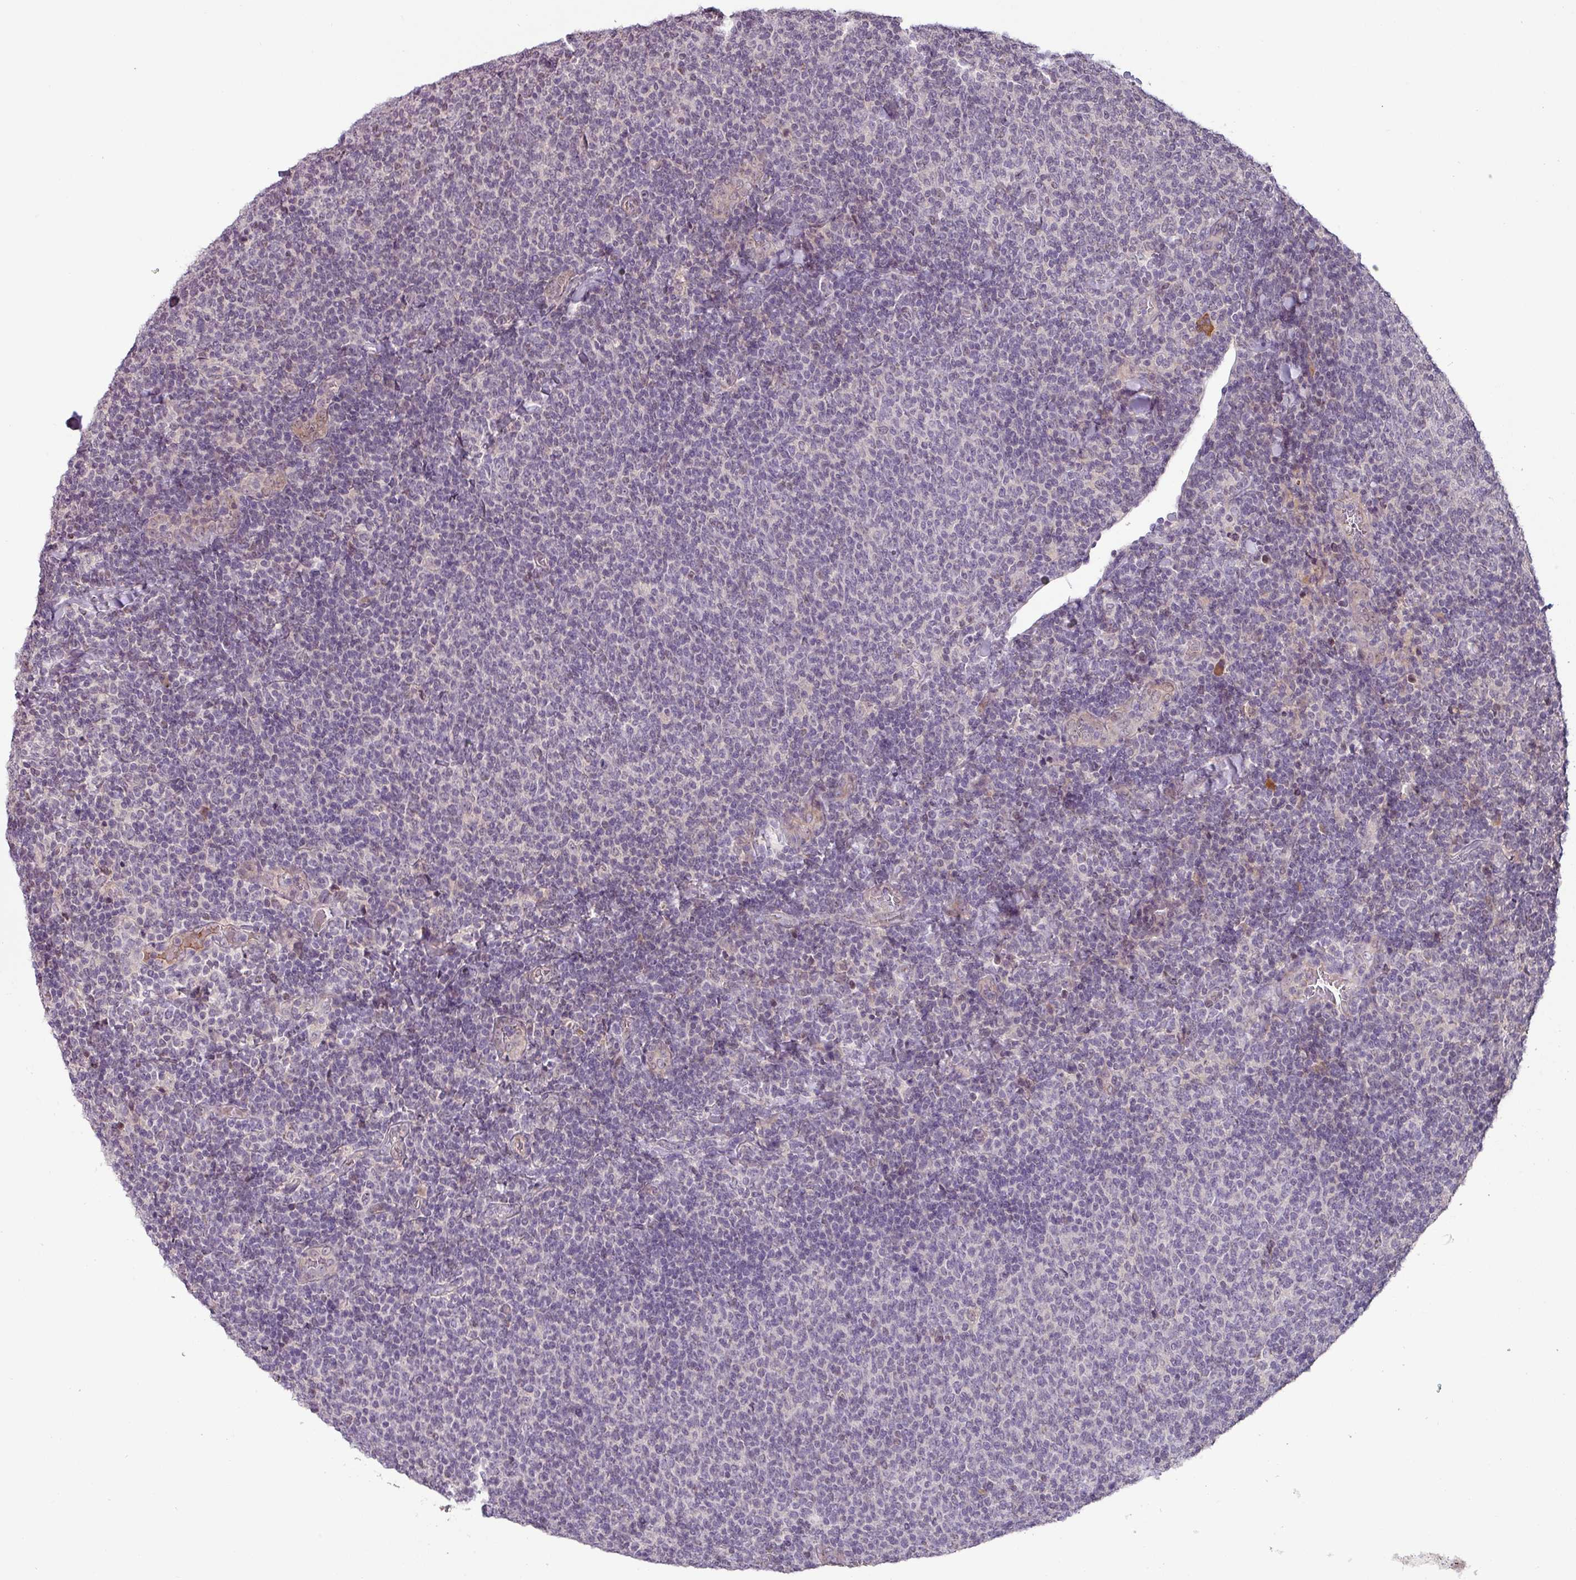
{"staining": {"intensity": "negative", "quantity": "none", "location": "none"}, "tissue": "lymphoma", "cell_type": "Tumor cells", "image_type": "cancer", "snomed": [{"axis": "morphology", "description": "Malignant lymphoma, non-Hodgkin's type, Low grade"}, {"axis": "topography", "description": "Lymph node"}], "caption": "Lymphoma was stained to show a protein in brown. There is no significant staining in tumor cells.", "gene": "SLC5A10", "patient": {"sex": "male", "age": 52}}